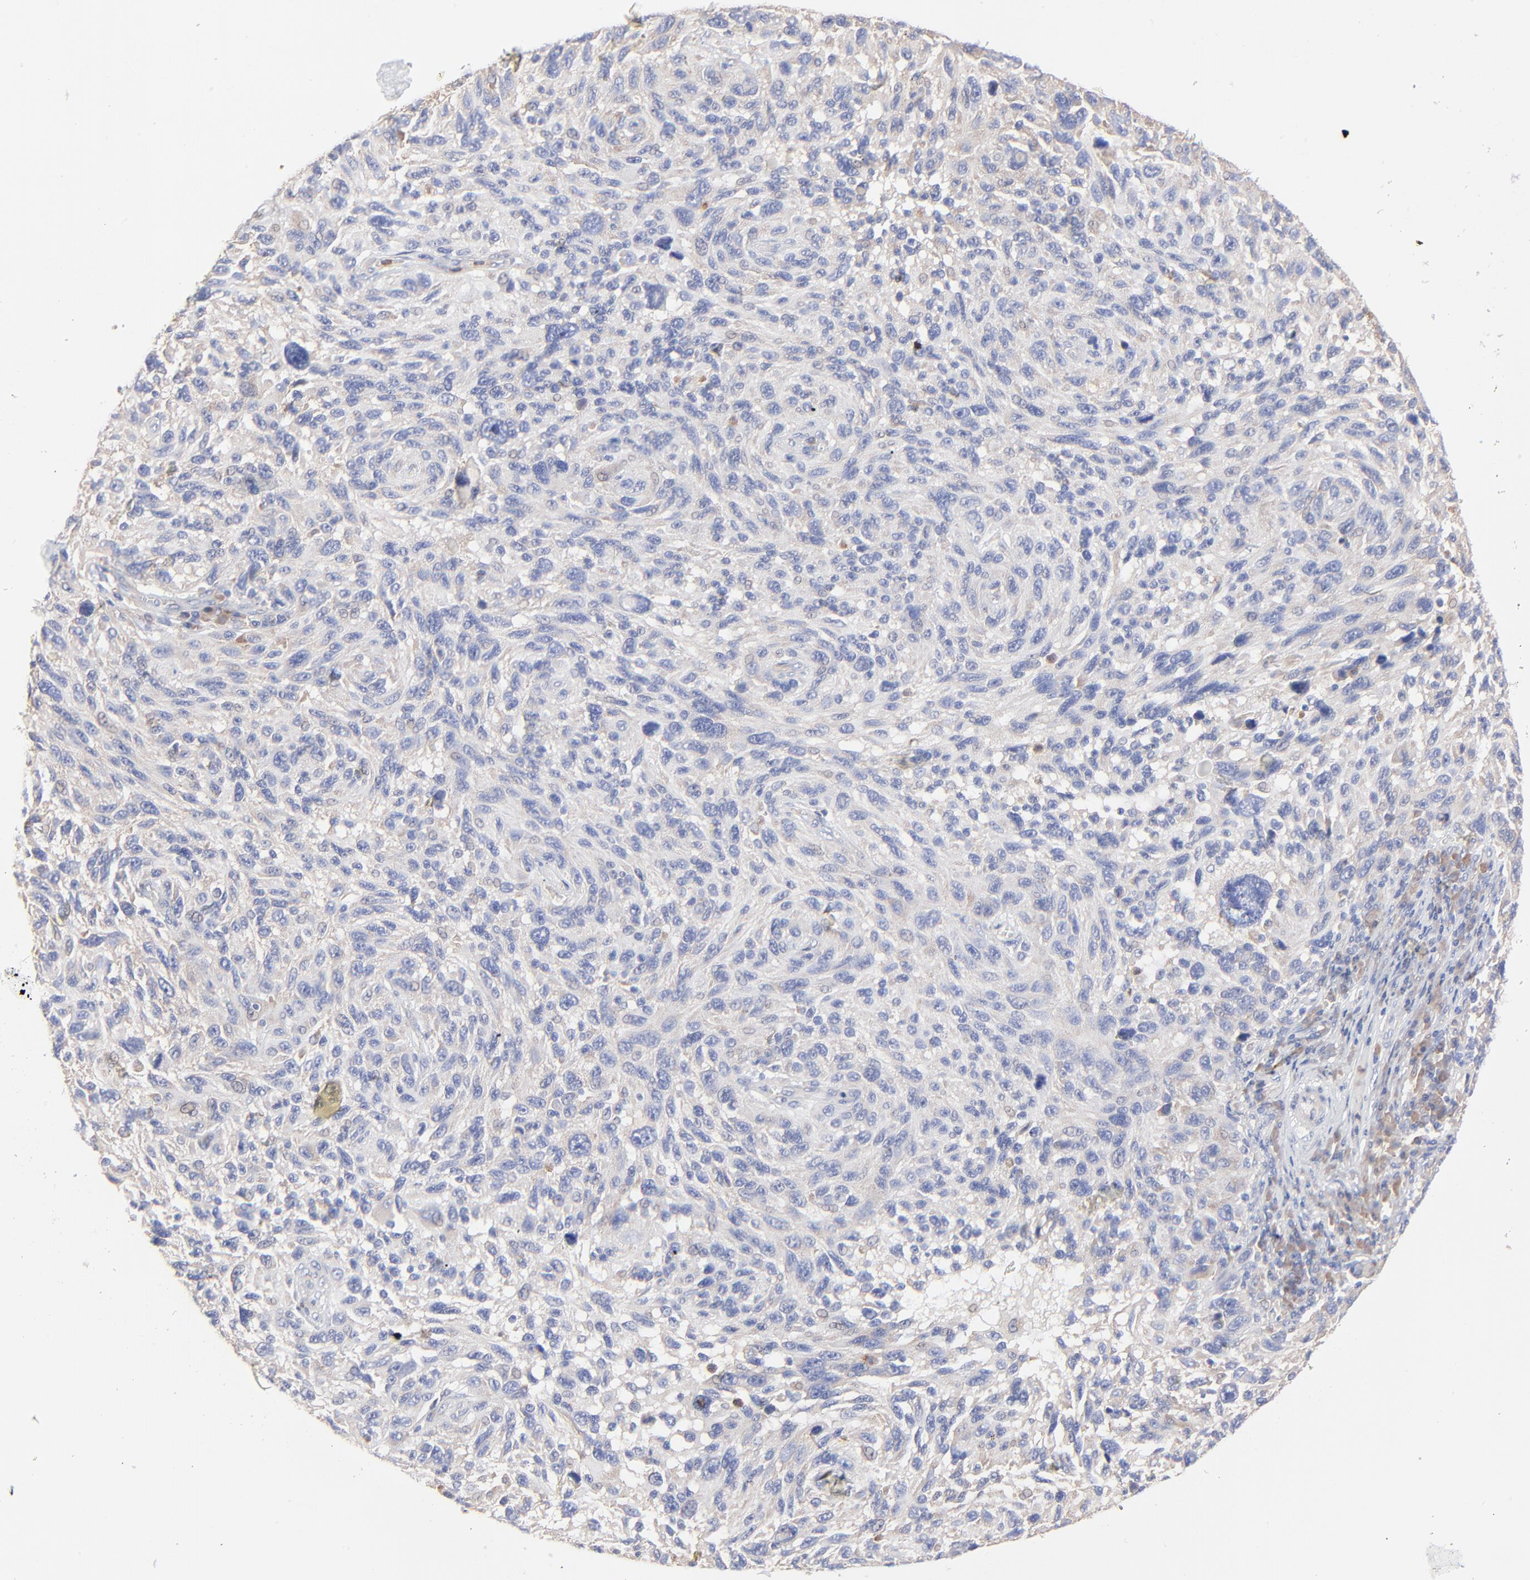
{"staining": {"intensity": "negative", "quantity": "none", "location": "none"}, "tissue": "melanoma", "cell_type": "Tumor cells", "image_type": "cancer", "snomed": [{"axis": "morphology", "description": "Malignant melanoma, NOS"}, {"axis": "topography", "description": "Skin"}], "caption": "This image is of malignant melanoma stained with immunohistochemistry to label a protein in brown with the nuclei are counter-stained blue. There is no expression in tumor cells. Nuclei are stained in blue.", "gene": "PPFIBP2", "patient": {"sex": "male", "age": 53}}